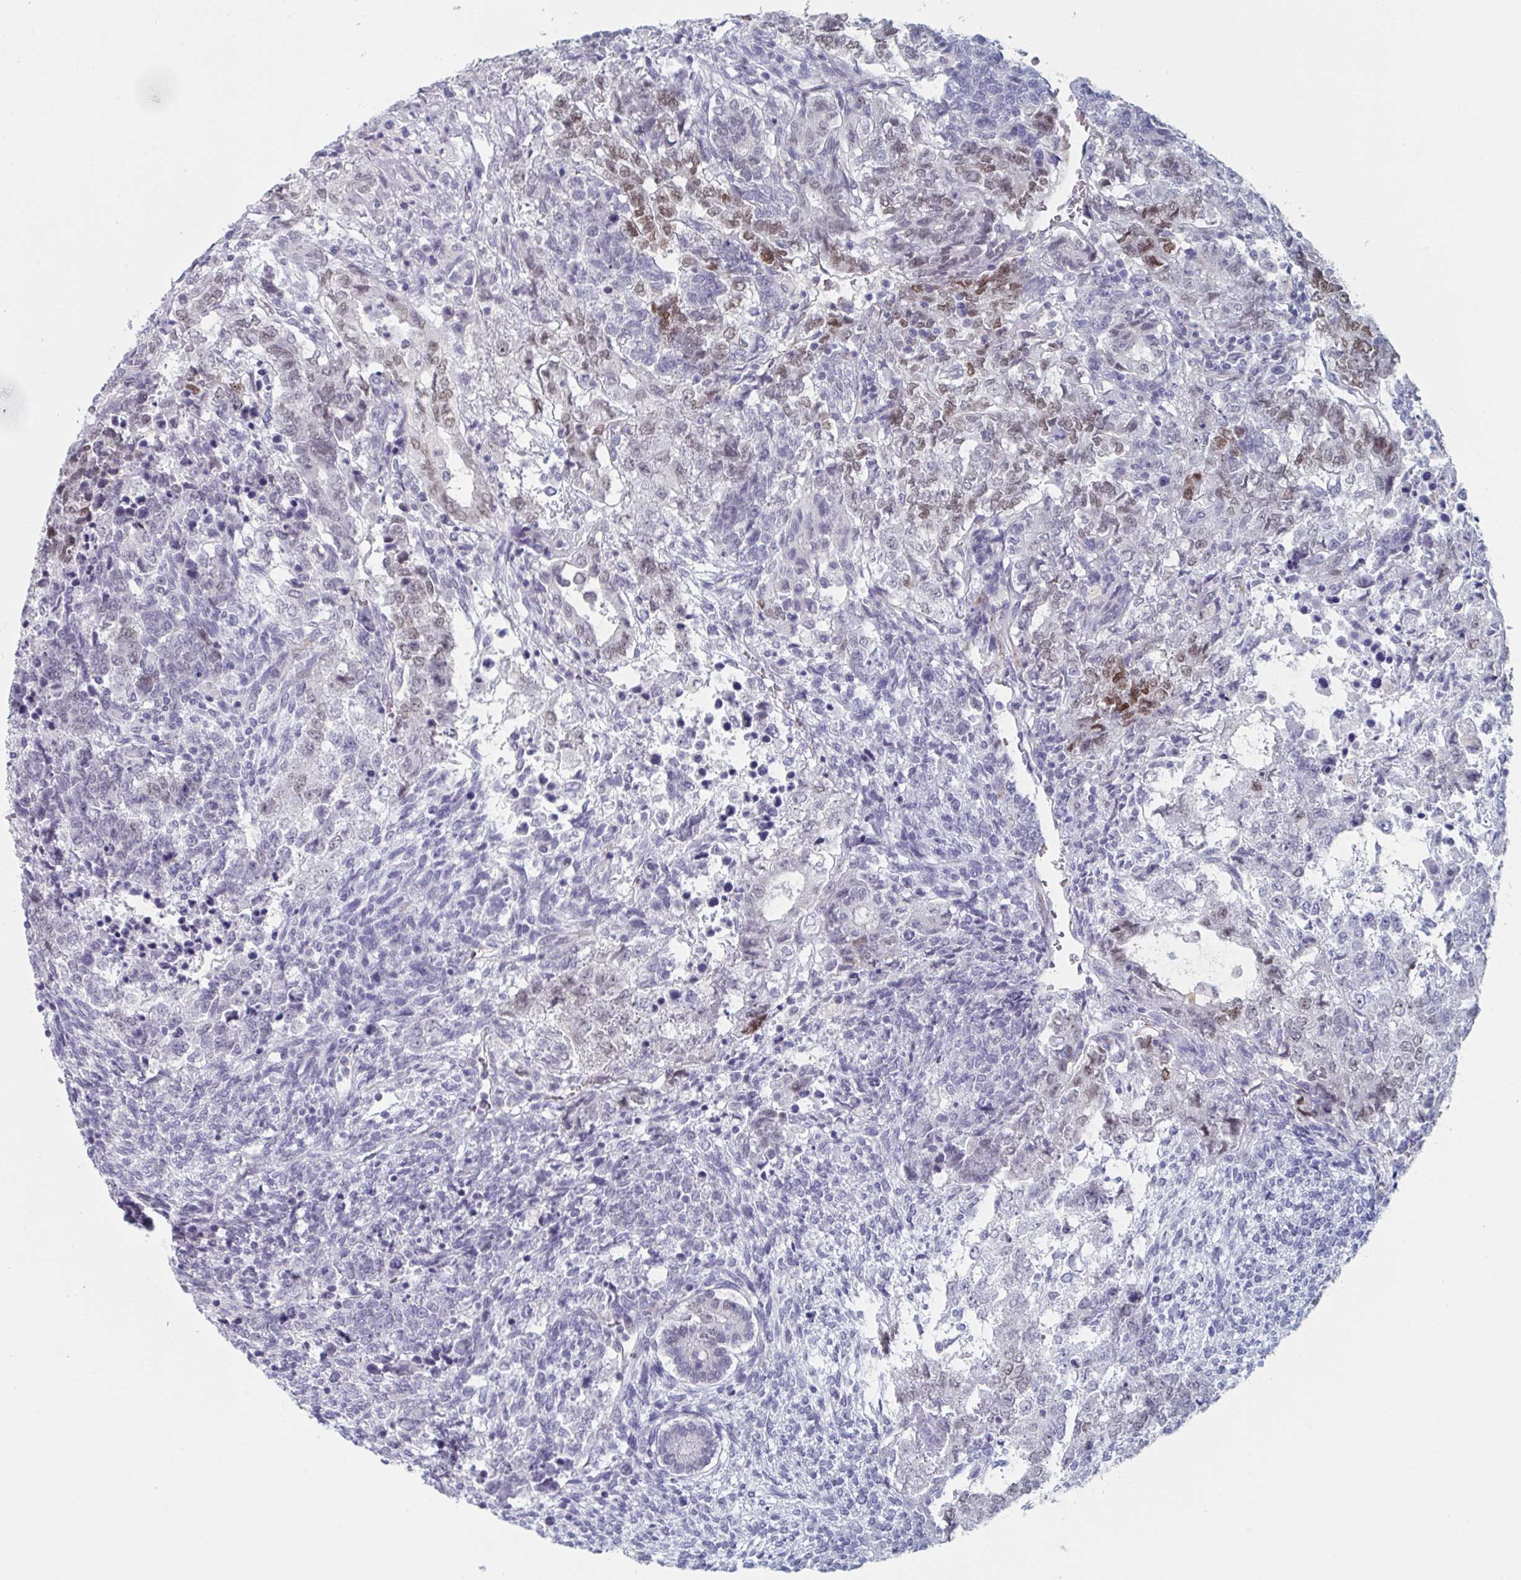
{"staining": {"intensity": "moderate", "quantity": "<25%", "location": "nuclear"}, "tissue": "testis cancer", "cell_type": "Tumor cells", "image_type": "cancer", "snomed": [{"axis": "morphology", "description": "Carcinoma, Embryonal, NOS"}, {"axis": "topography", "description": "Testis"}], "caption": "Human embryonal carcinoma (testis) stained with a brown dye shows moderate nuclear positive positivity in about <25% of tumor cells.", "gene": "FOXA1", "patient": {"sex": "male", "age": 23}}